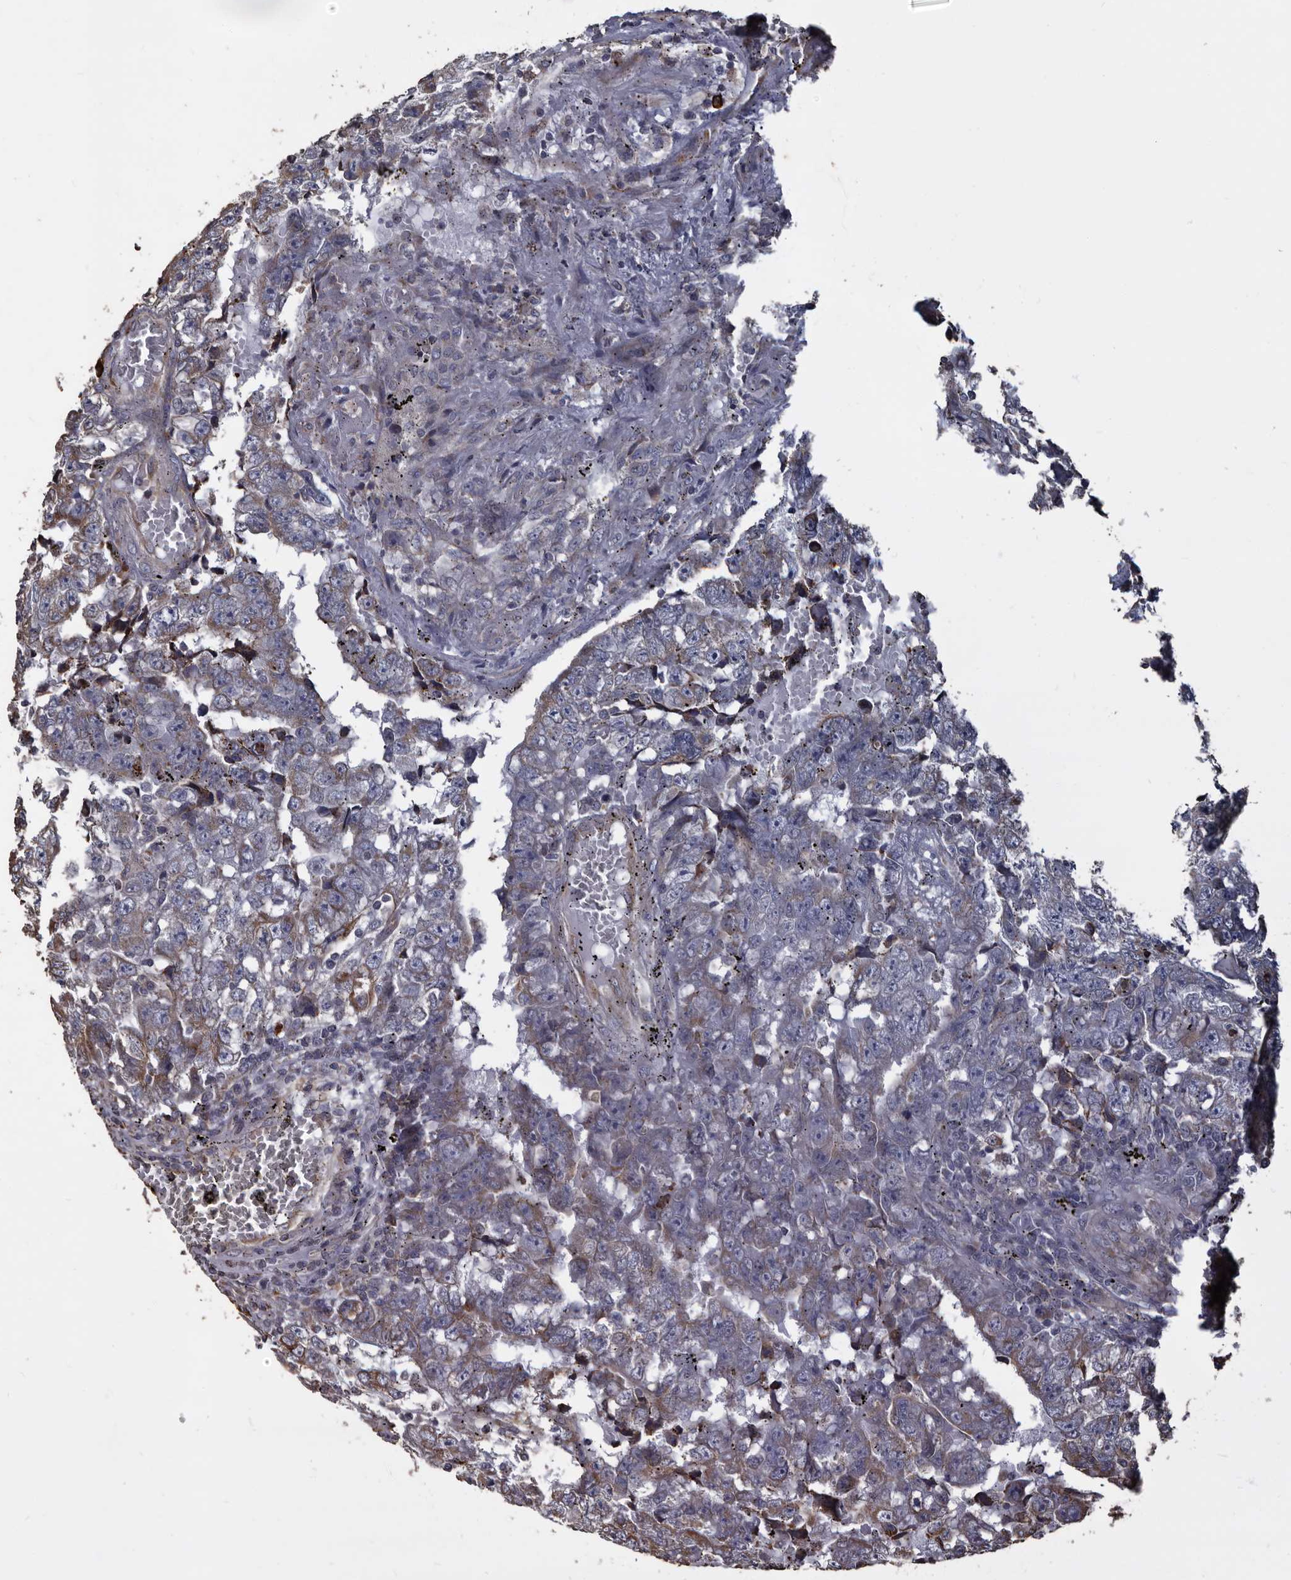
{"staining": {"intensity": "moderate", "quantity": "<25%", "location": "cytoplasmic/membranous"}, "tissue": "testis cancer", "cell_type": "Tumor cells", "image_type": "cancer", "snomed": [{"axis": "morphology", "description": "Carcinoma, Embryonal, NOS"}, {"axis": "topography", "description": "Testis"}], "caption": "Protein staining of testis embryonal carcinoma tissue exhibits moderate cytoplasmic/membranous staining in approximately <25% of tumor cells. Nuclei are stained in blue.", "gene": "OSGIN2", "patient": {"sex": "male", "age": 25}}